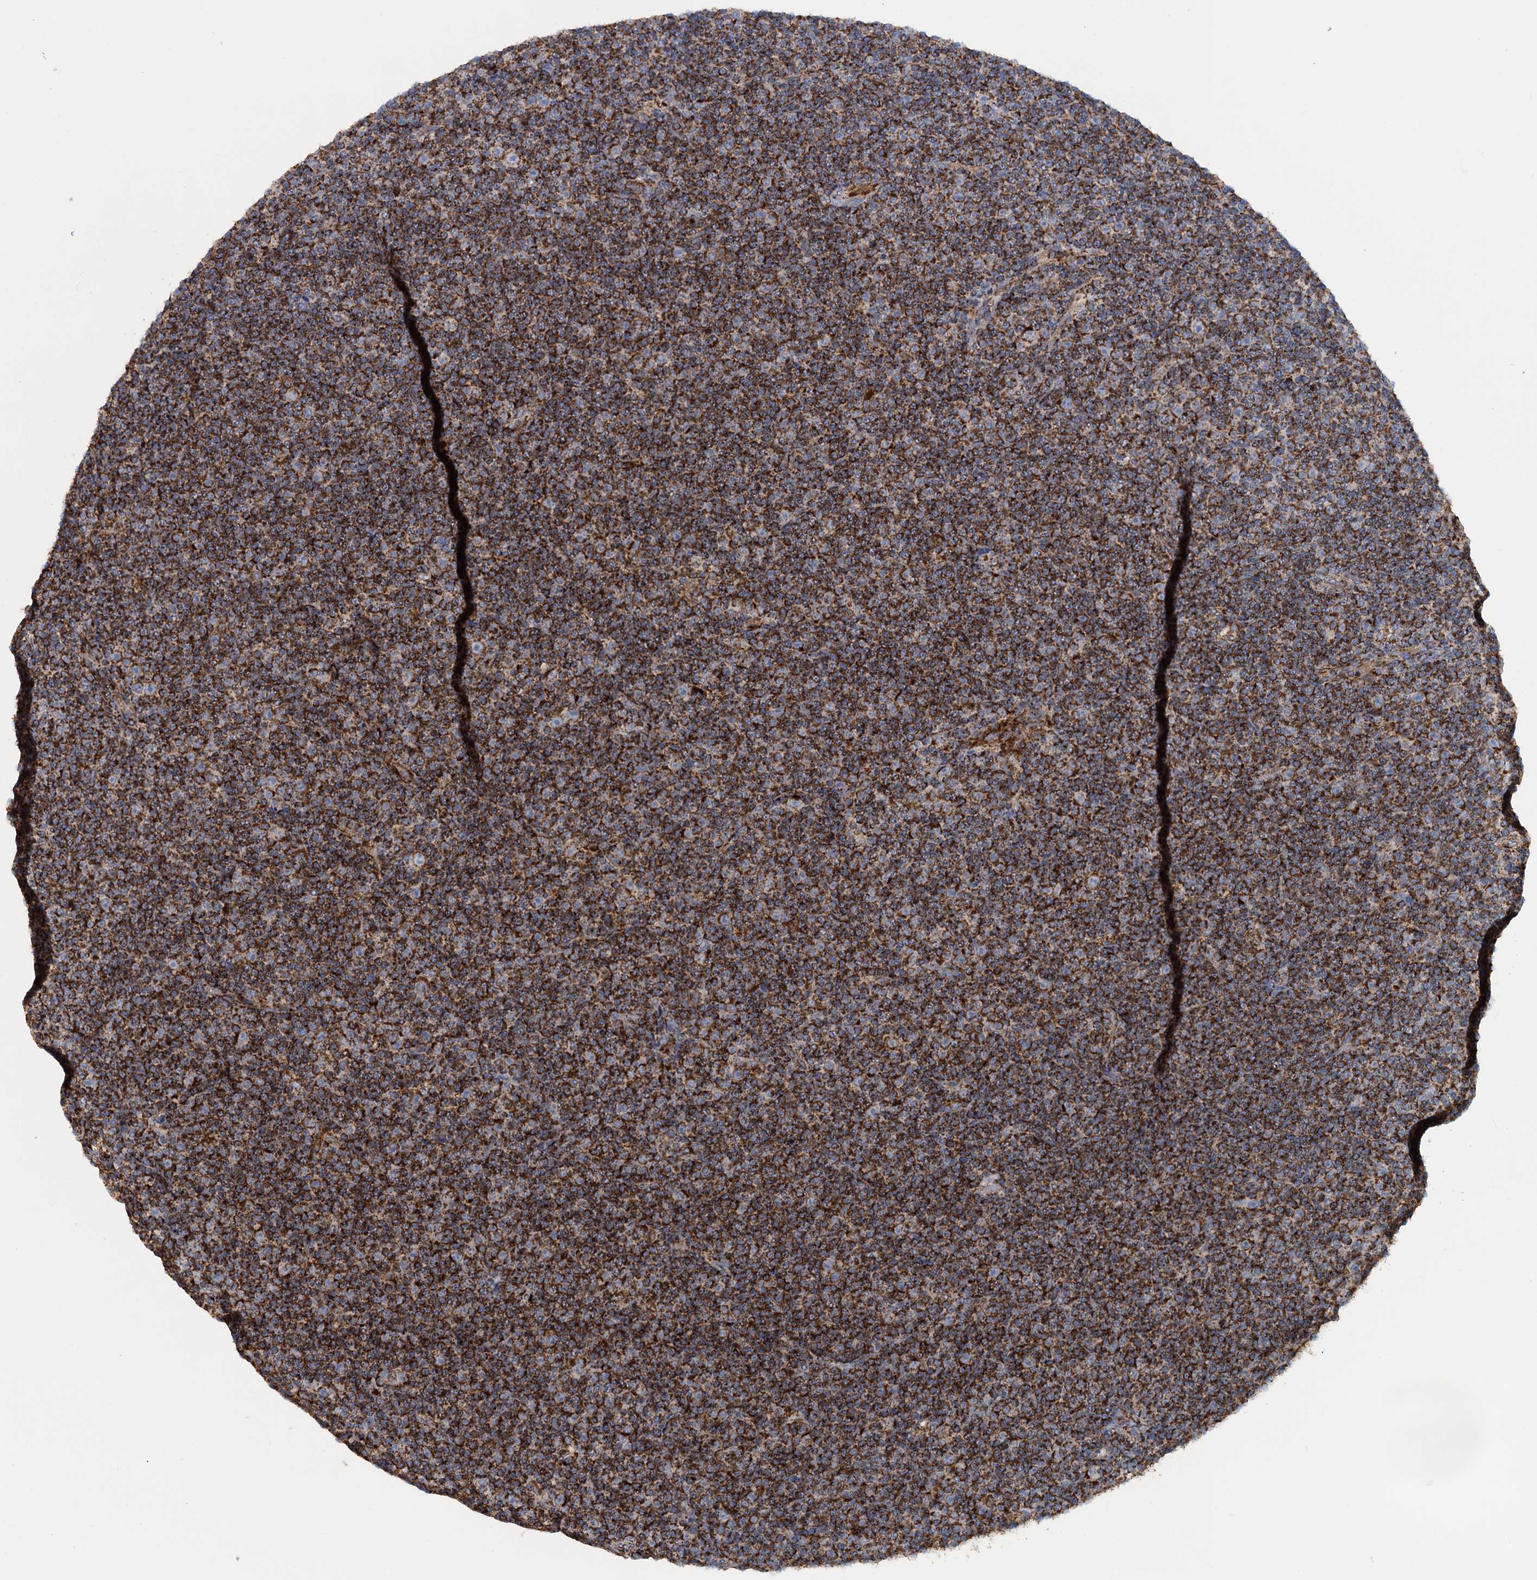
{"staining": {"intensity": "strong", "quantity": ">75%", "location": "cytoplasmic/membranous"}, "tissue": "lymphoma", "cell_type": "Tumor cells", "image_type": "cancer", "snomed": [{"axis": "morphology", "description": "Malignant lymphoma, non-Hodgkin's type, Low grade"}, {"axis": "topography", "description": "Lymph node"}], "caption": "Human lymphoma stained with a protein marker demonstrates strong staining in tumor cells.", "gene": "GTPBP3", "patient": {"sex": "female", "age": 67}}